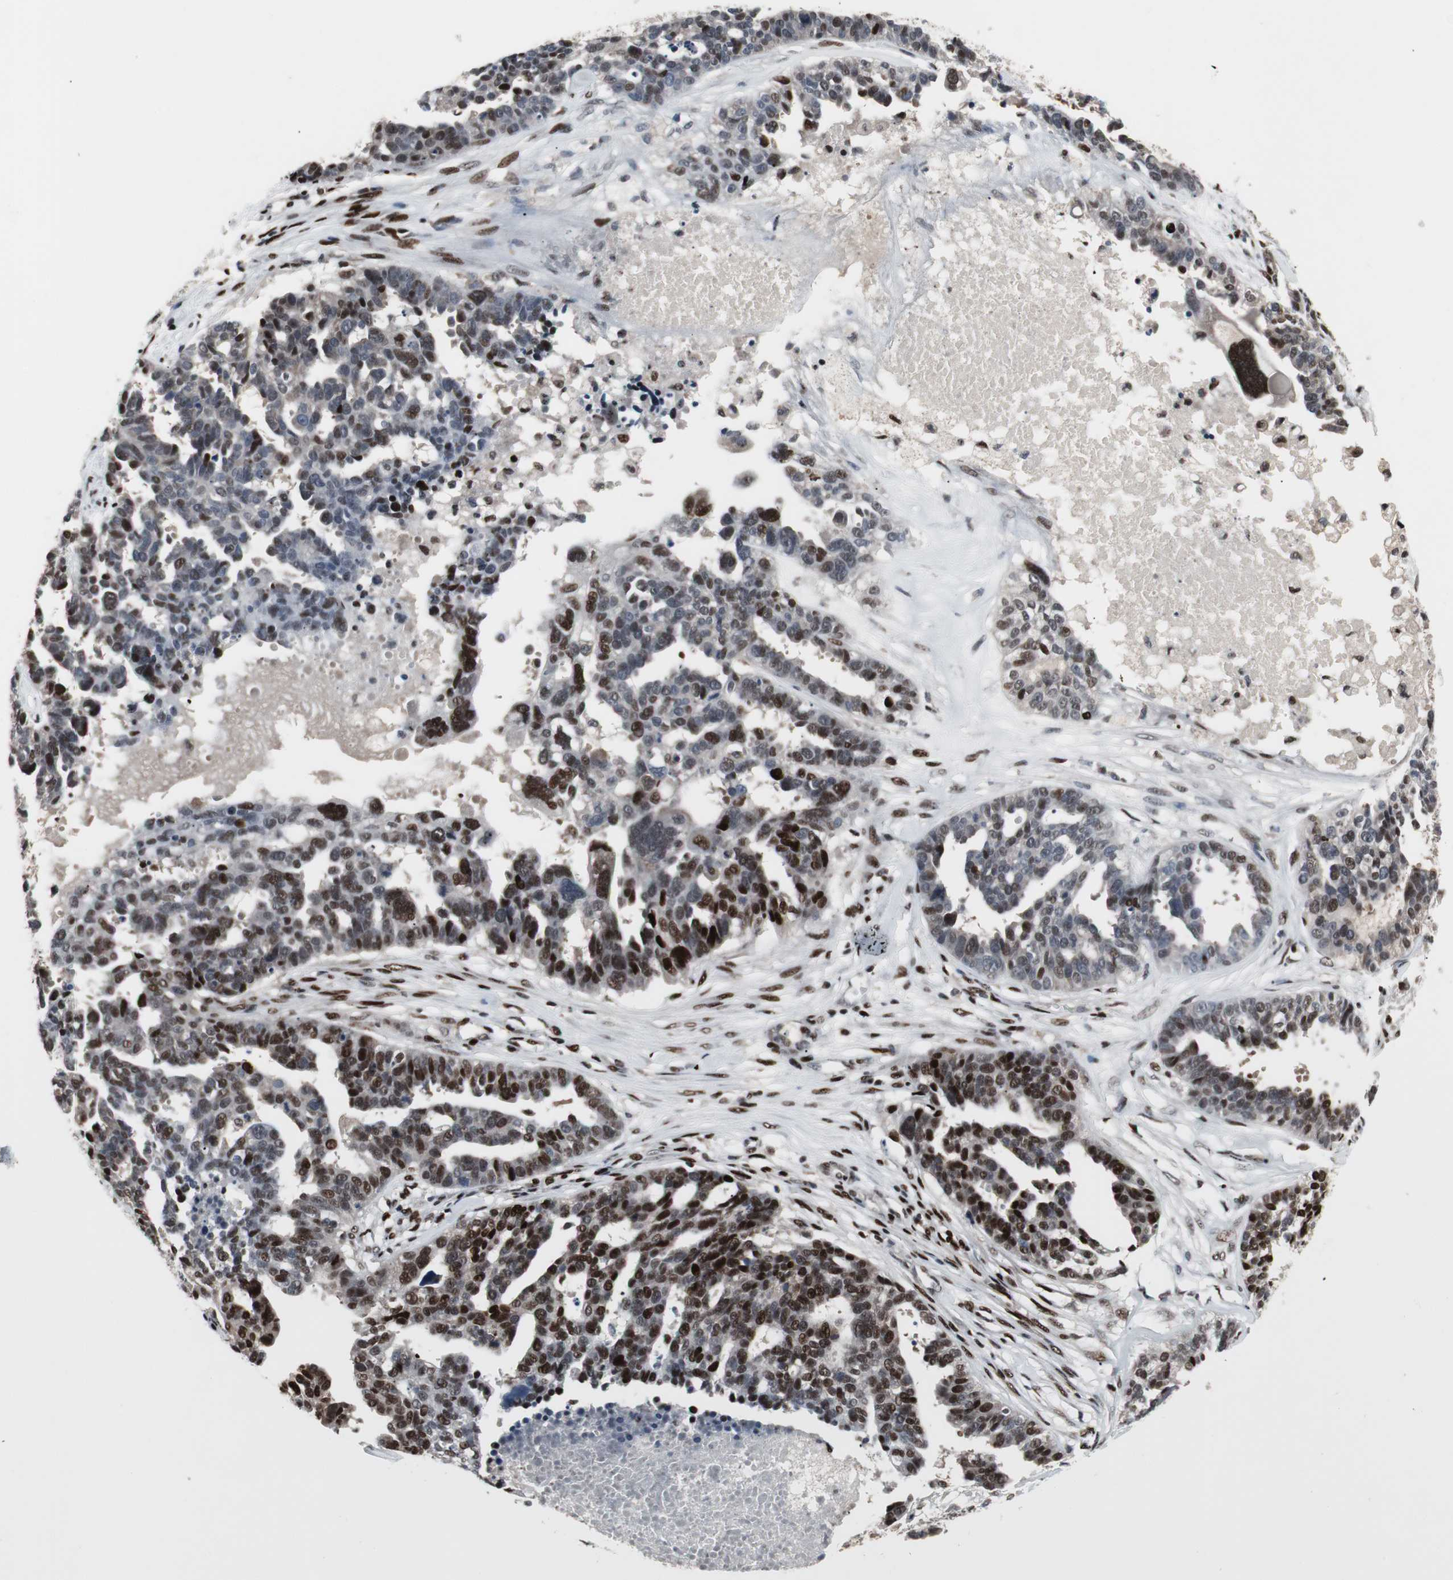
{"staining": {"intensity": "strong", "quantity": "25%-75%", "location": "nuclear"}, "tissue": "ovarian cancer", "cell_type": "Tumor cells", "image_type": "cancer", "snomed": [{"axis": "morphology", "description": "Cystadenocarcinoma, serous, NOS"}, {"axis": "topography", "description": "Ovary"}], "caption": "Immunohistochemistry (IHC) (DAB (3,3'-diaminobenzidine)) staining of human ovarian serous cystadenocarcinoma demonstrates strong nuclear protein positivity in approximately 25%-75% of tumor cells.", "gene": "GRK2", "patient": {"sex": "female", "age": 59}}